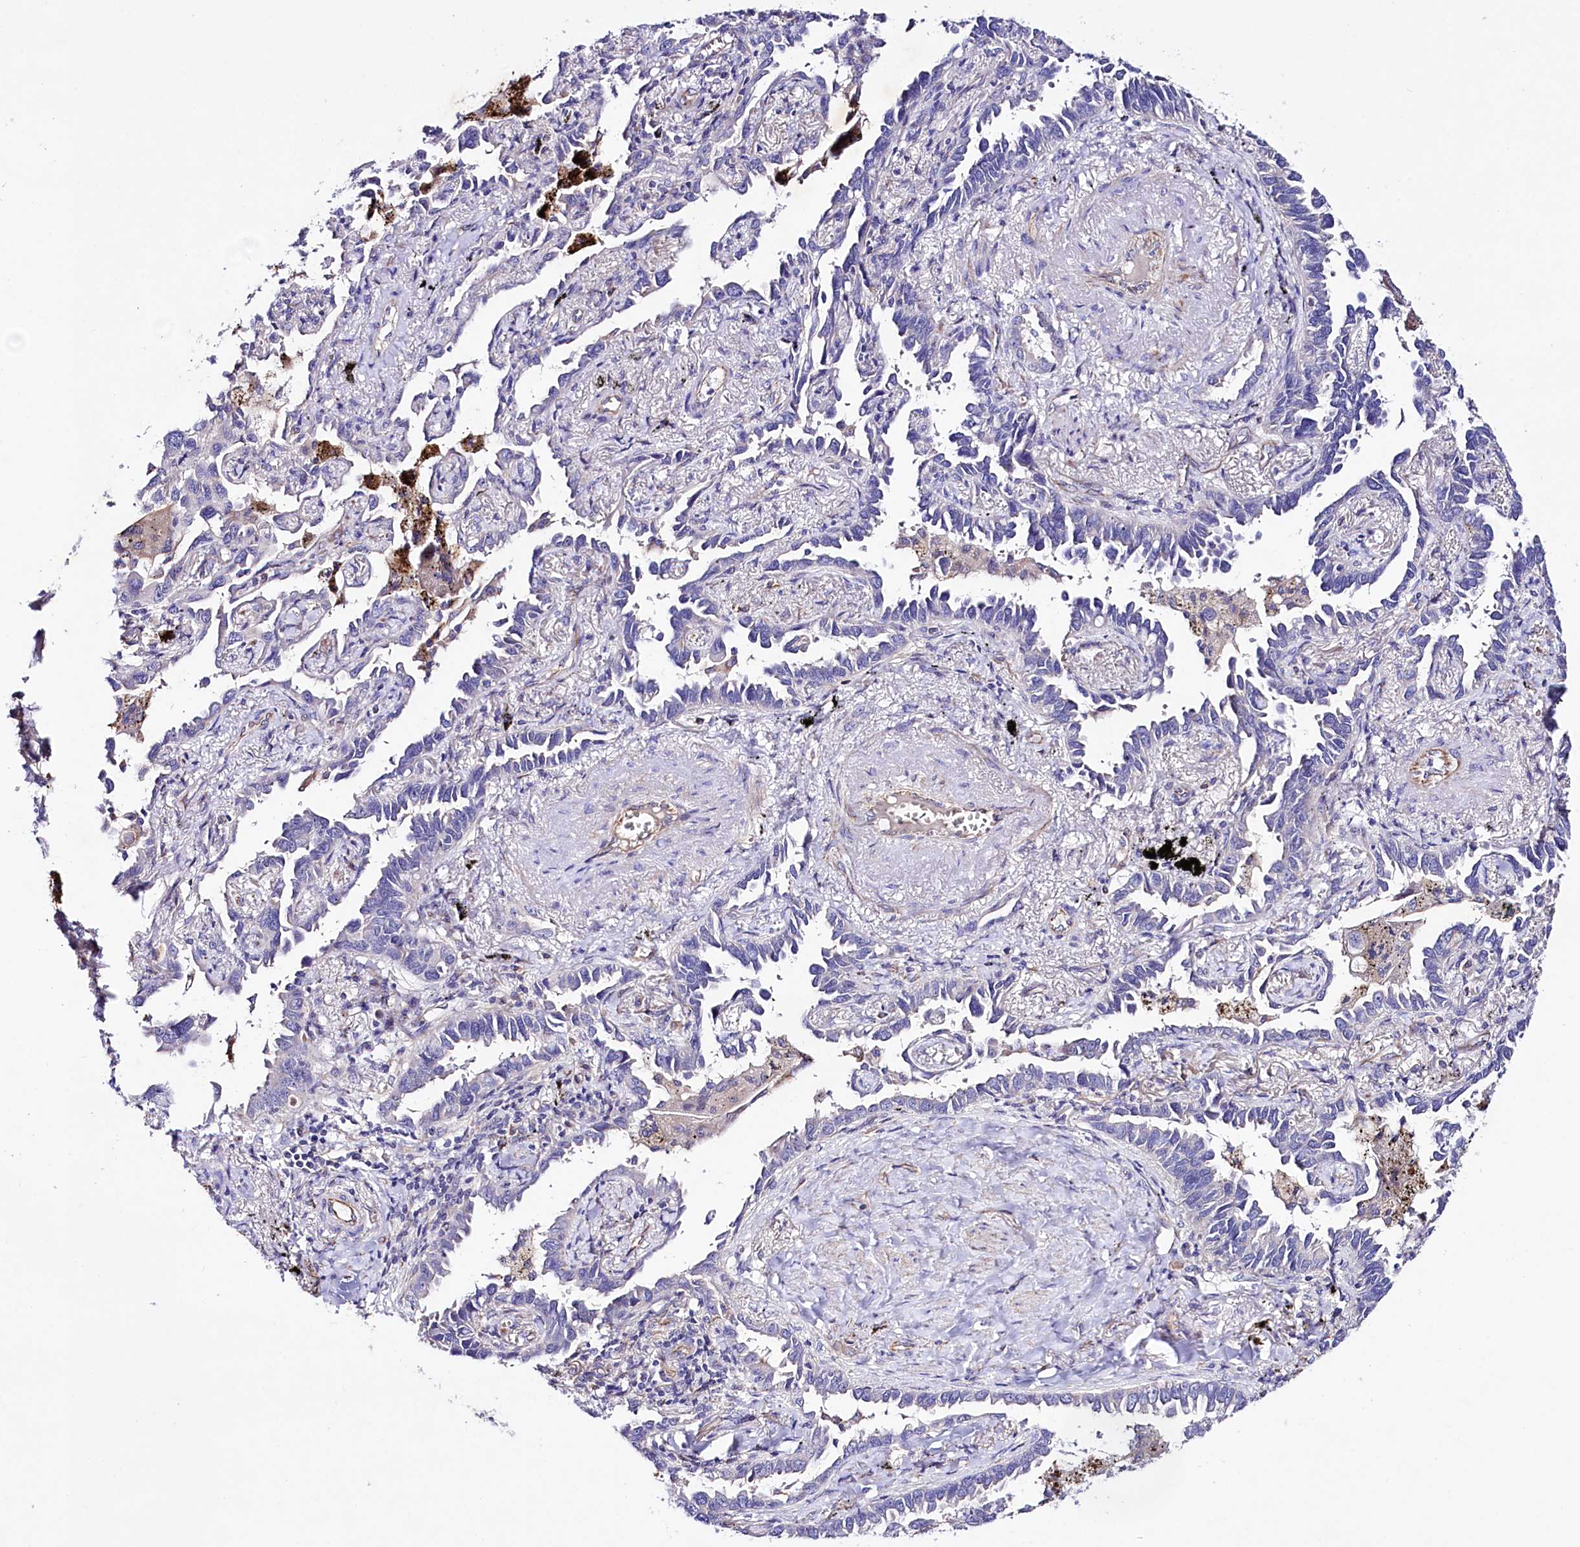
{"staining": {"intensity": "negative", "quantity": "none", "location": "none"}, "tissue": "lung cancer", "cell_type": "Tumor cells", "image_type": "cancer", "snomed": [{"axis": "morphology", "description": "Adenocarcinoma, NOS"}, {"axis": "topography", "description": "Lung"}], "caption": "The IHC histopathology image has no significant positivity in tumor cells of lung cancer (adenocarcinoma) tissue. (IHC, brightfield microscopy, high magnification).", "gene": "SLC7A1", "patient": {"sex": "male", "age": 67}}